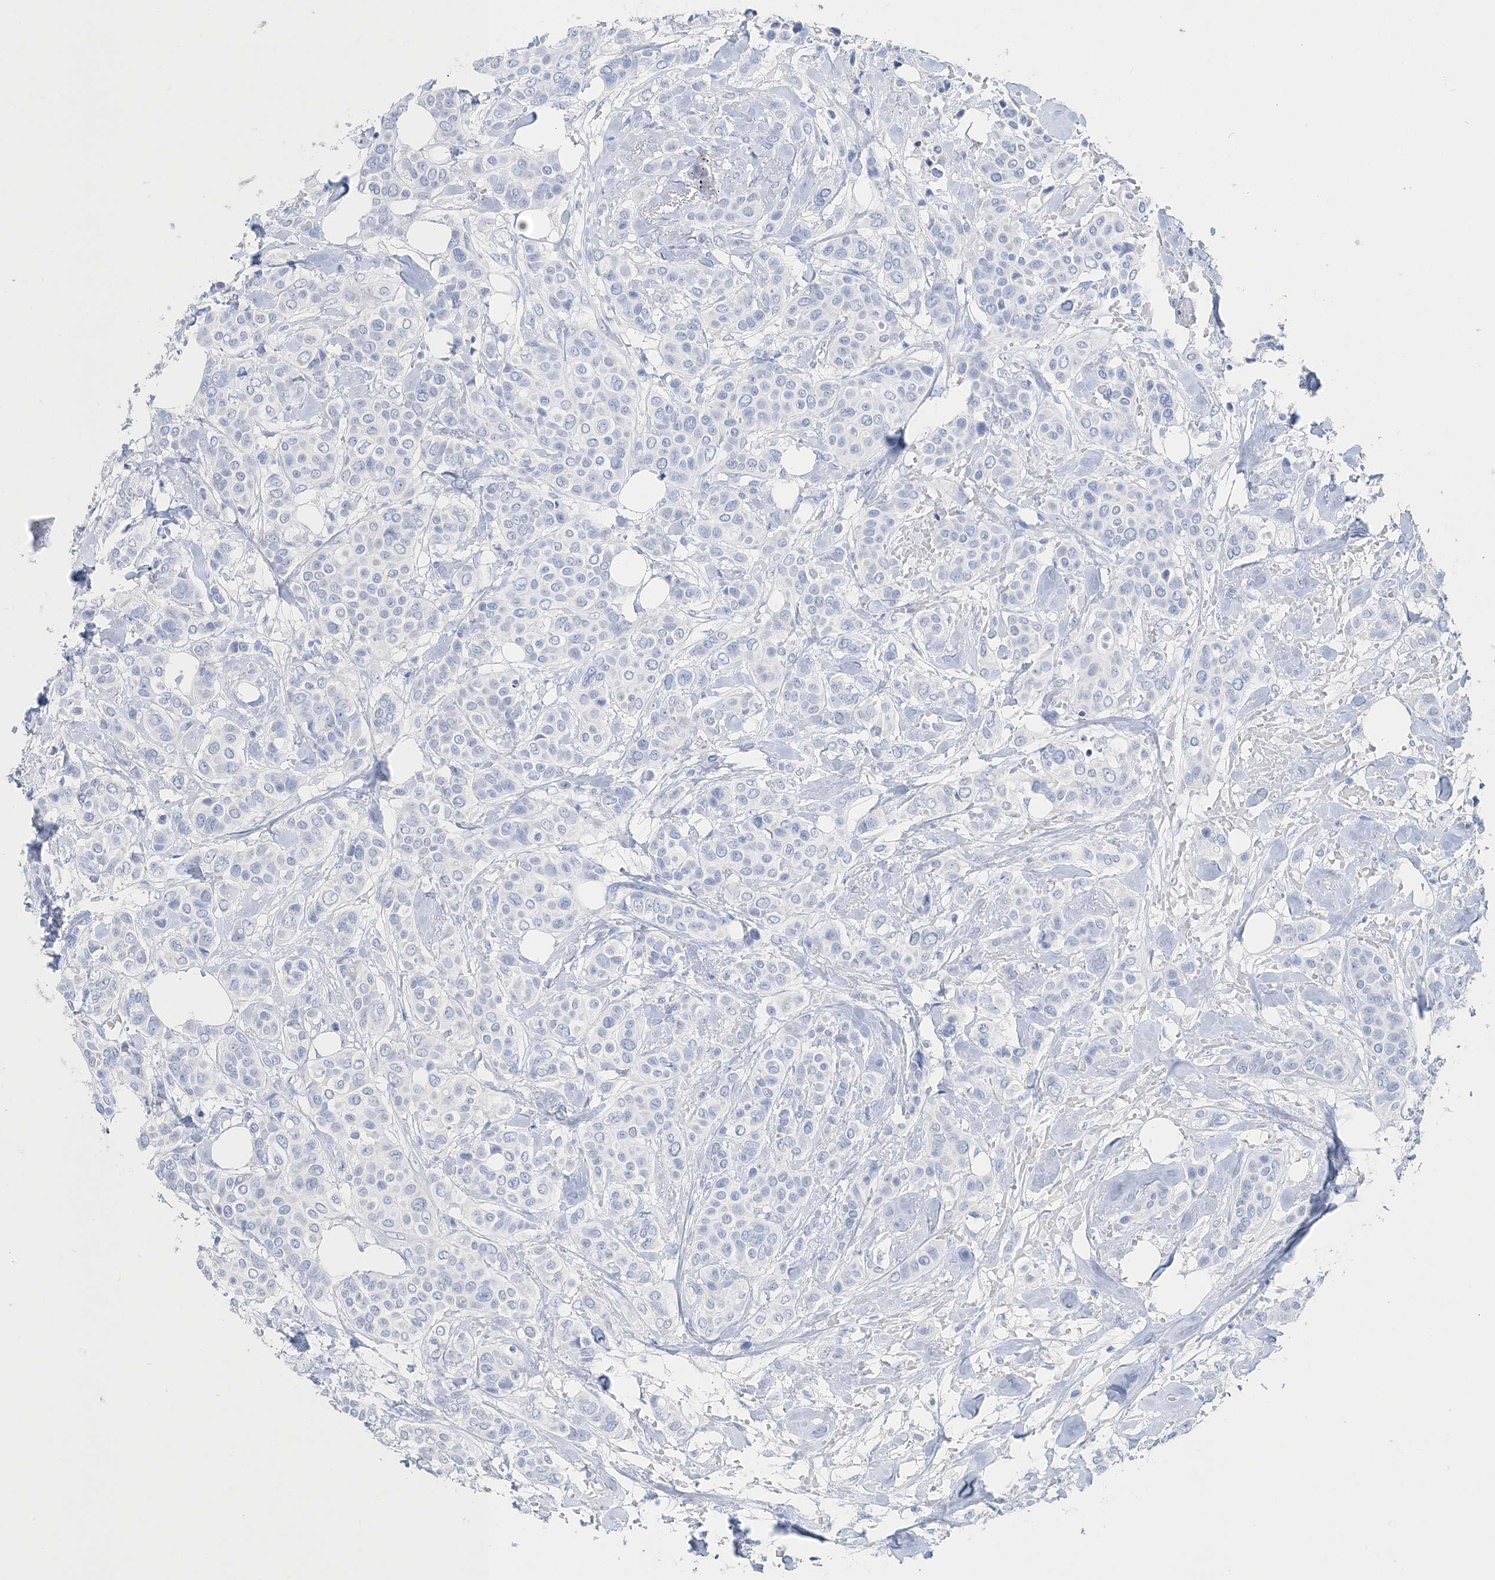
{"staining": {"intensity": "negative", "quantity": "none", "location": "none"}, "tissue": "breast cancer", "cell_type": "Tumor cells", "image_type": "cancer", "snomed": [{"axis": "morphology", "description": "Lobular carcinoma"}, {"axis": "topography", "description": "Breast"}], "caption": "High magnification brightfield microscopy of breast cancer stained with DAB (brown) and counterstained with hematoxylin (blue): tumor cells show no significant staining. The staining was performed using DAB (3,3'-diaminobenzidine) to visualize the protein expression in brown, while the nuclei were stained in blue with hematoxylin (Magnification: 20x).", "gene": "TSPYL6", "patient": {"sex": "female", "age": 51}}